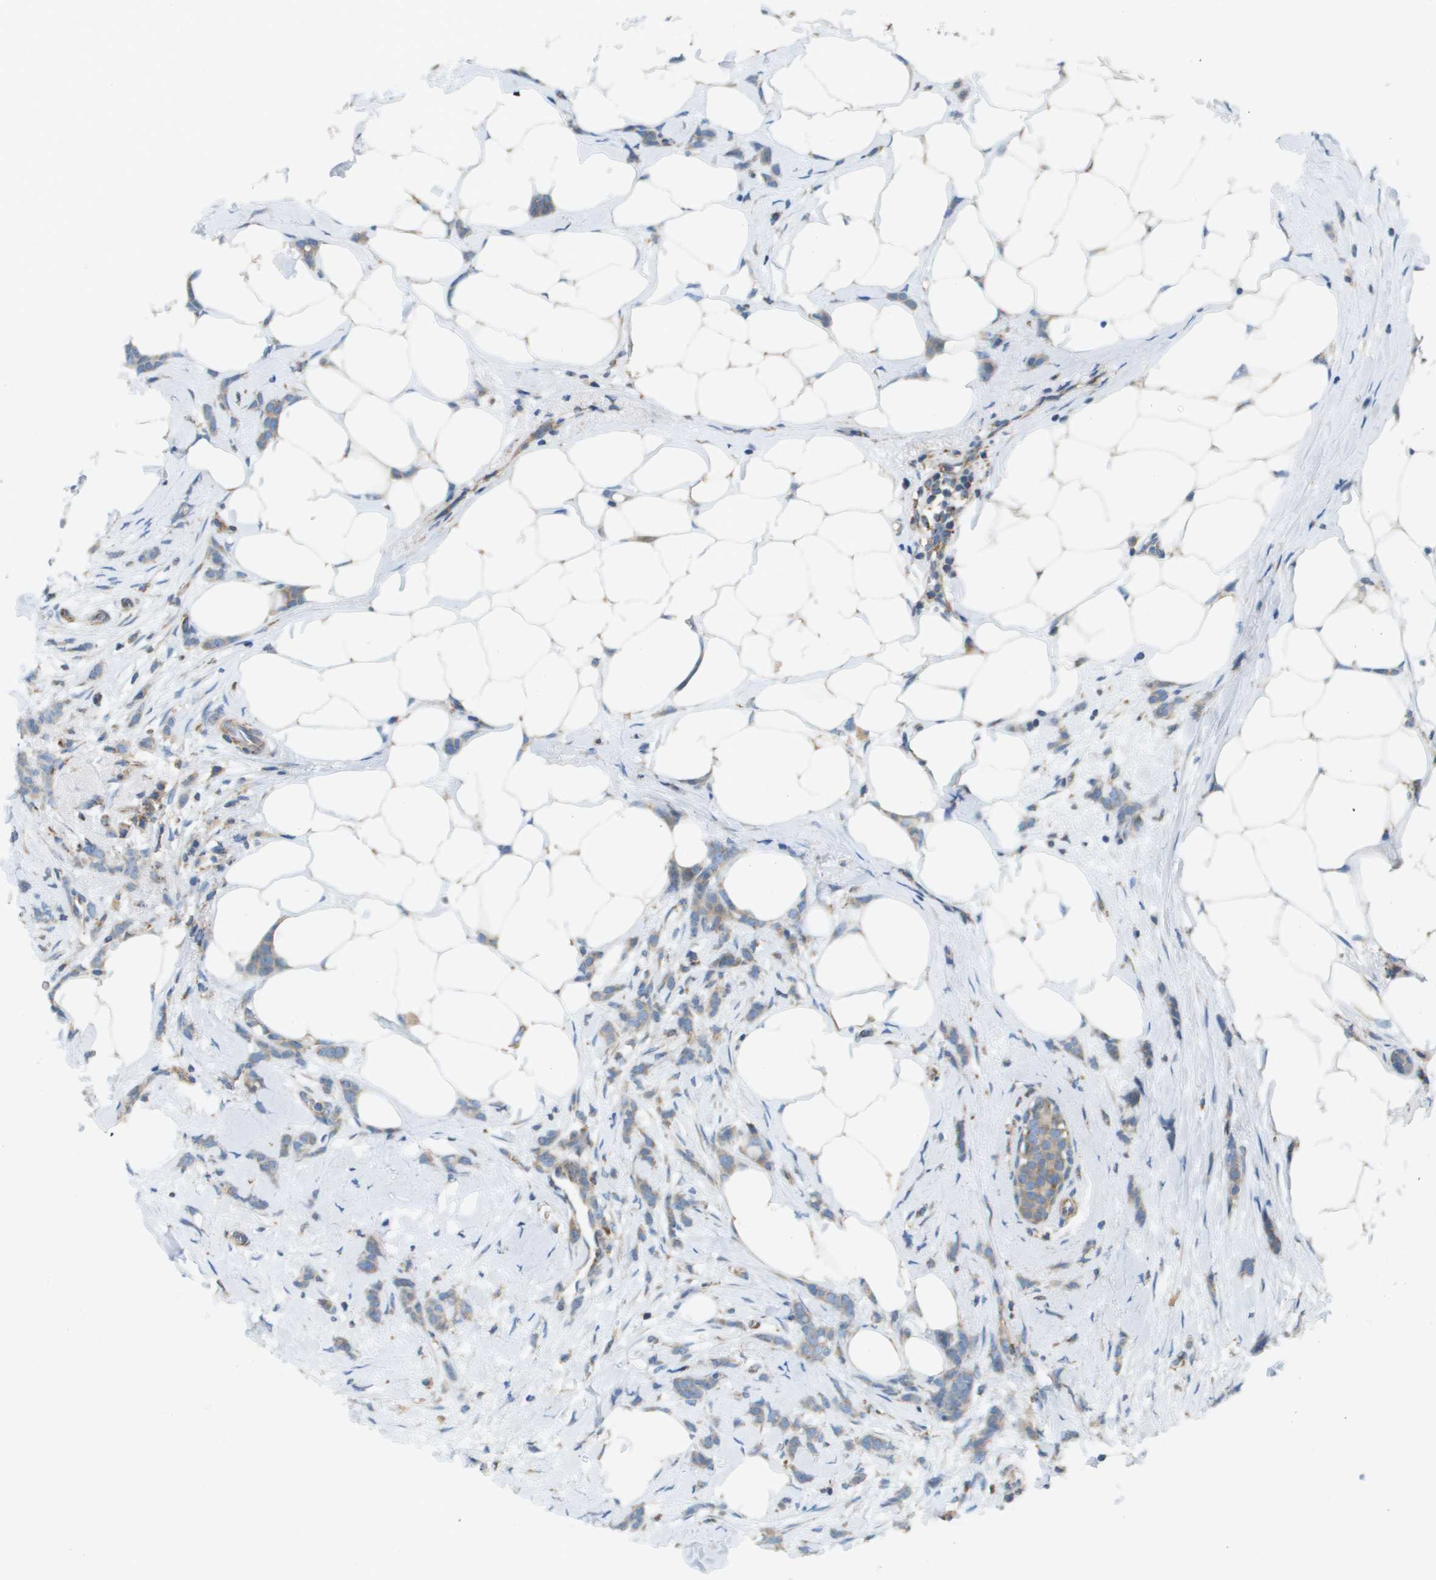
{"staining": {"intensity": "weak", "quantity": ">75%", "location": "cytoplasmic/membranous"}, "tissue": "breast cancer", "cell_type": "Tumor cells", "image_type": "cancer", "snomed": [{"axis": "morphology", "description": "Lobular carcinoma, in situ"}, {"axis": "morphology", "description": "Lobular carcinoma"}, {"axis": "topography", "description": "Breast"}], "caption": "About >75% of tumor cells in lobular carcinoma in situ (breast) reveal weak cytoplasmic/membranous protein positivity as visualized by brown immunohistochemical staining.", "gene": "TAOK3", "patient": {"sex": "female", "age": 41}}